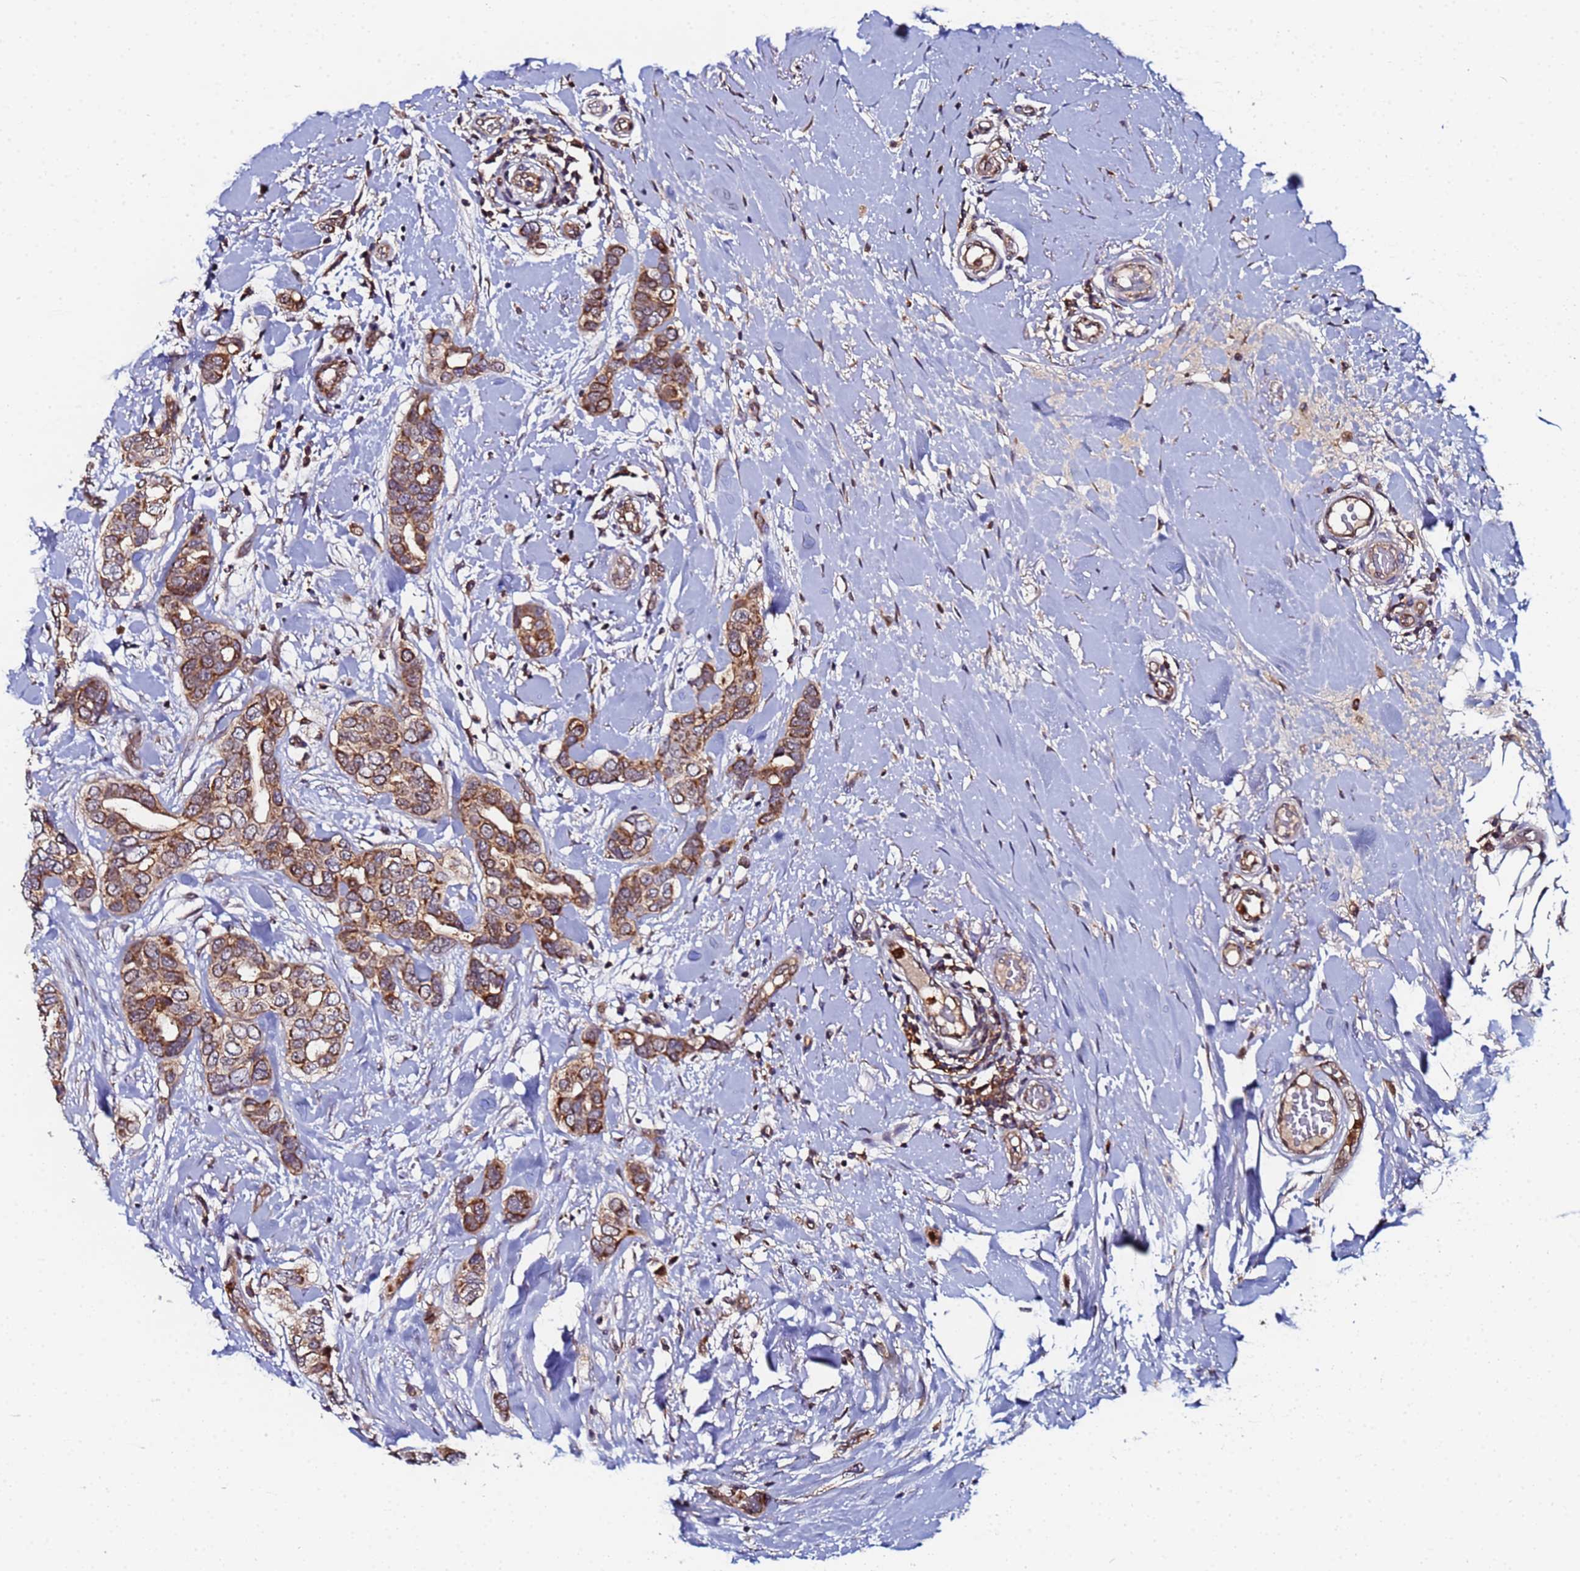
{"staining": {"intensity": "moderate", "quantity": ">75%", "location": "cytoplasmic/membranous"}, "tissue": "breast cancer", "cell_type": "Tumor cells", "image_type": "cancer", "snomed": [{"axis": "morphology", "description": "Lobular carcinoma"}, {"axis": "topography", "description": "Breast"}], "caption": "Breast cancer (lobular carcinoma) was stained to show a protein in brown. There is medium levels of moderate cytoplasmic/membranous positivity in approximately >75% of tumor cells. (brown staining indicates protein expression, while blue staining denotes nuclei).", "gene": "CCDC127", "patient": {"sex": "female", "age": 51}}